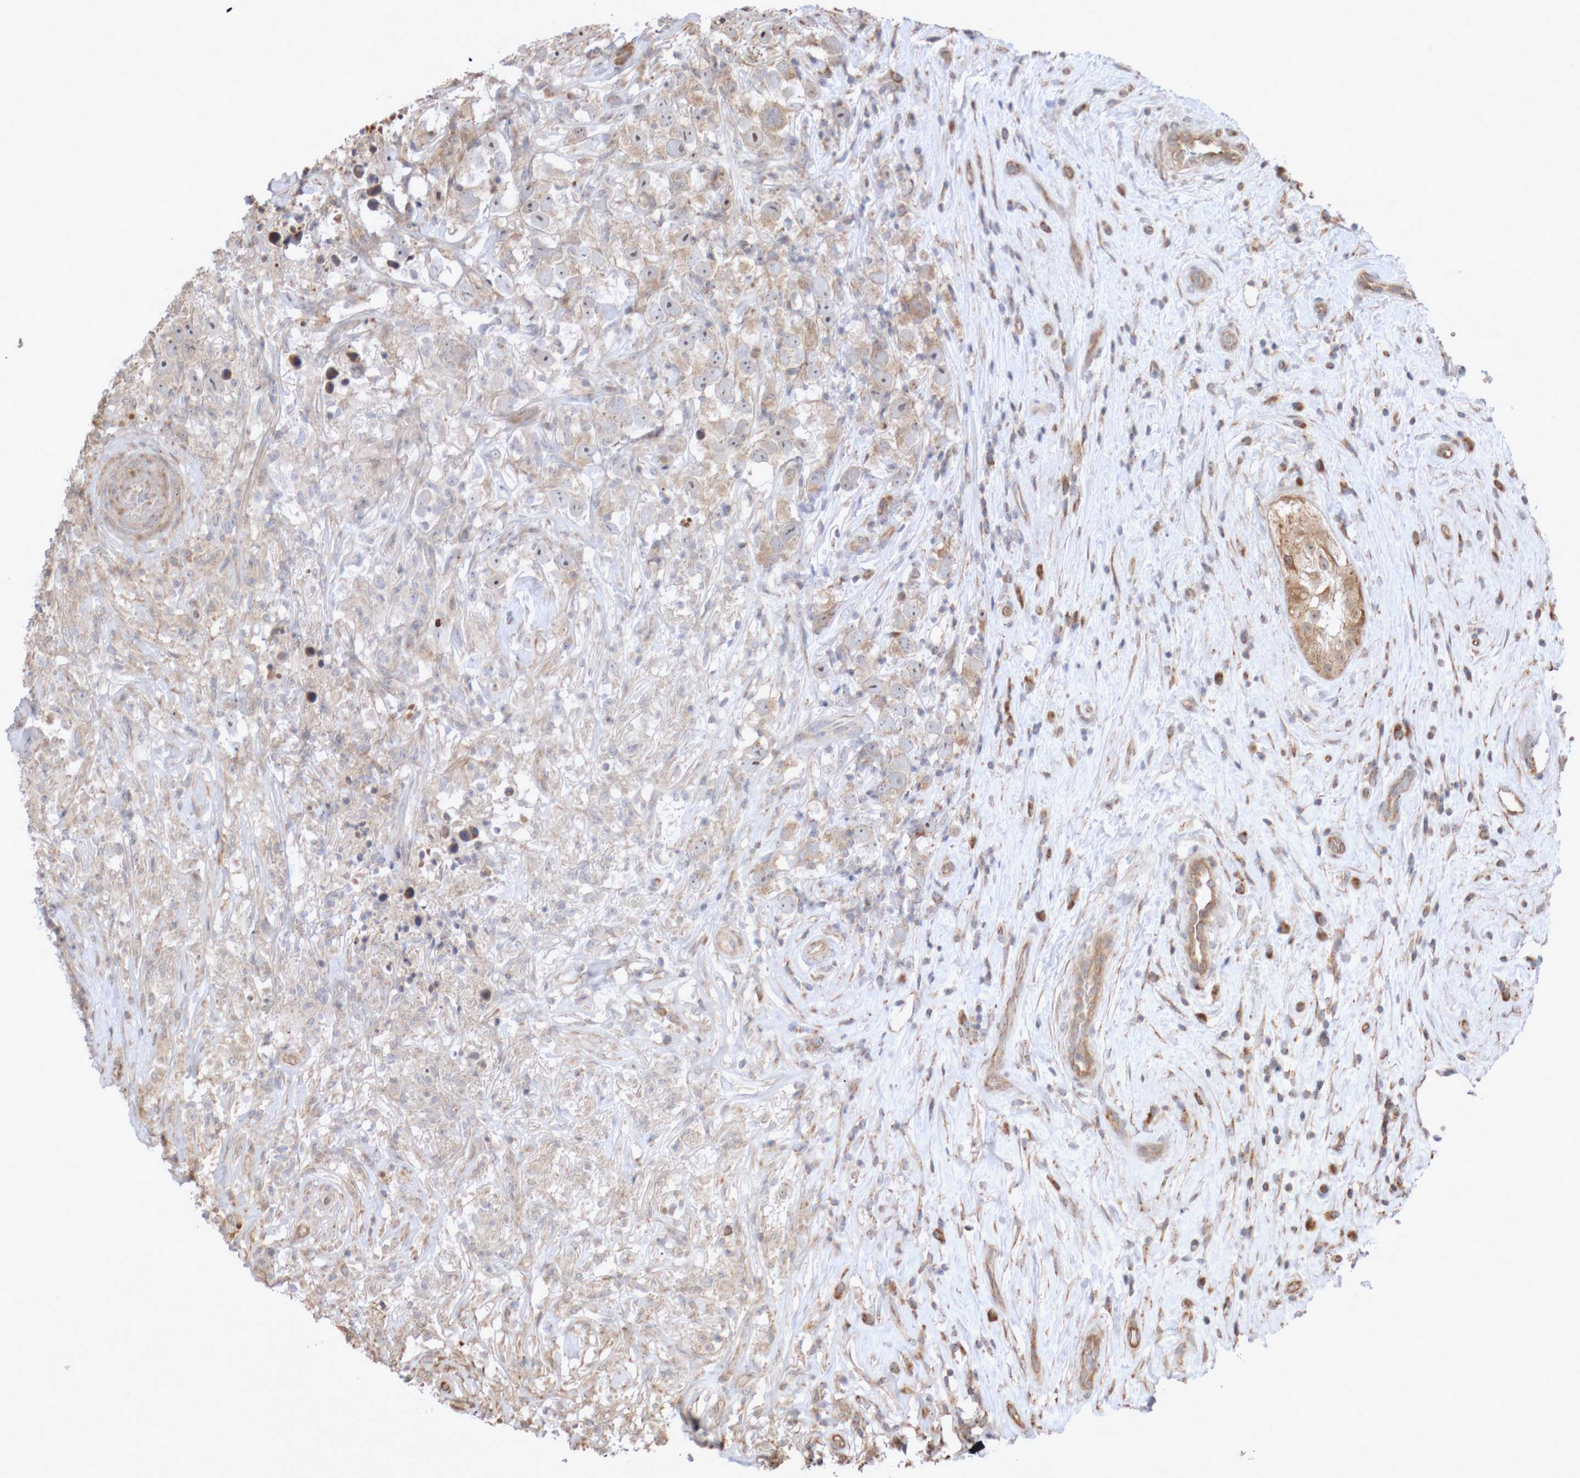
{"staining": {"intensity": "weak", "quantity": ">75%", "location": "cytoplasmic/membranous,nuclear"}, "tissue": "testis cancer", "cell_type": "Tumor cells", "image_type": "cancer", "snomed": [{"axis": "morphology", "description": "Seminoma, NOS"}, {"axis": "topography", "description": "Testis"}], "caption": "A high-resolution image shows immunohistochemistry (IHC) staining of testis cancer, which shows weak cytoplasmic/membranous and nuclear expression in approximately >75% of tumor cells.", "gene": "DPH7", "patient": {"sex": "male", "age": 49}}